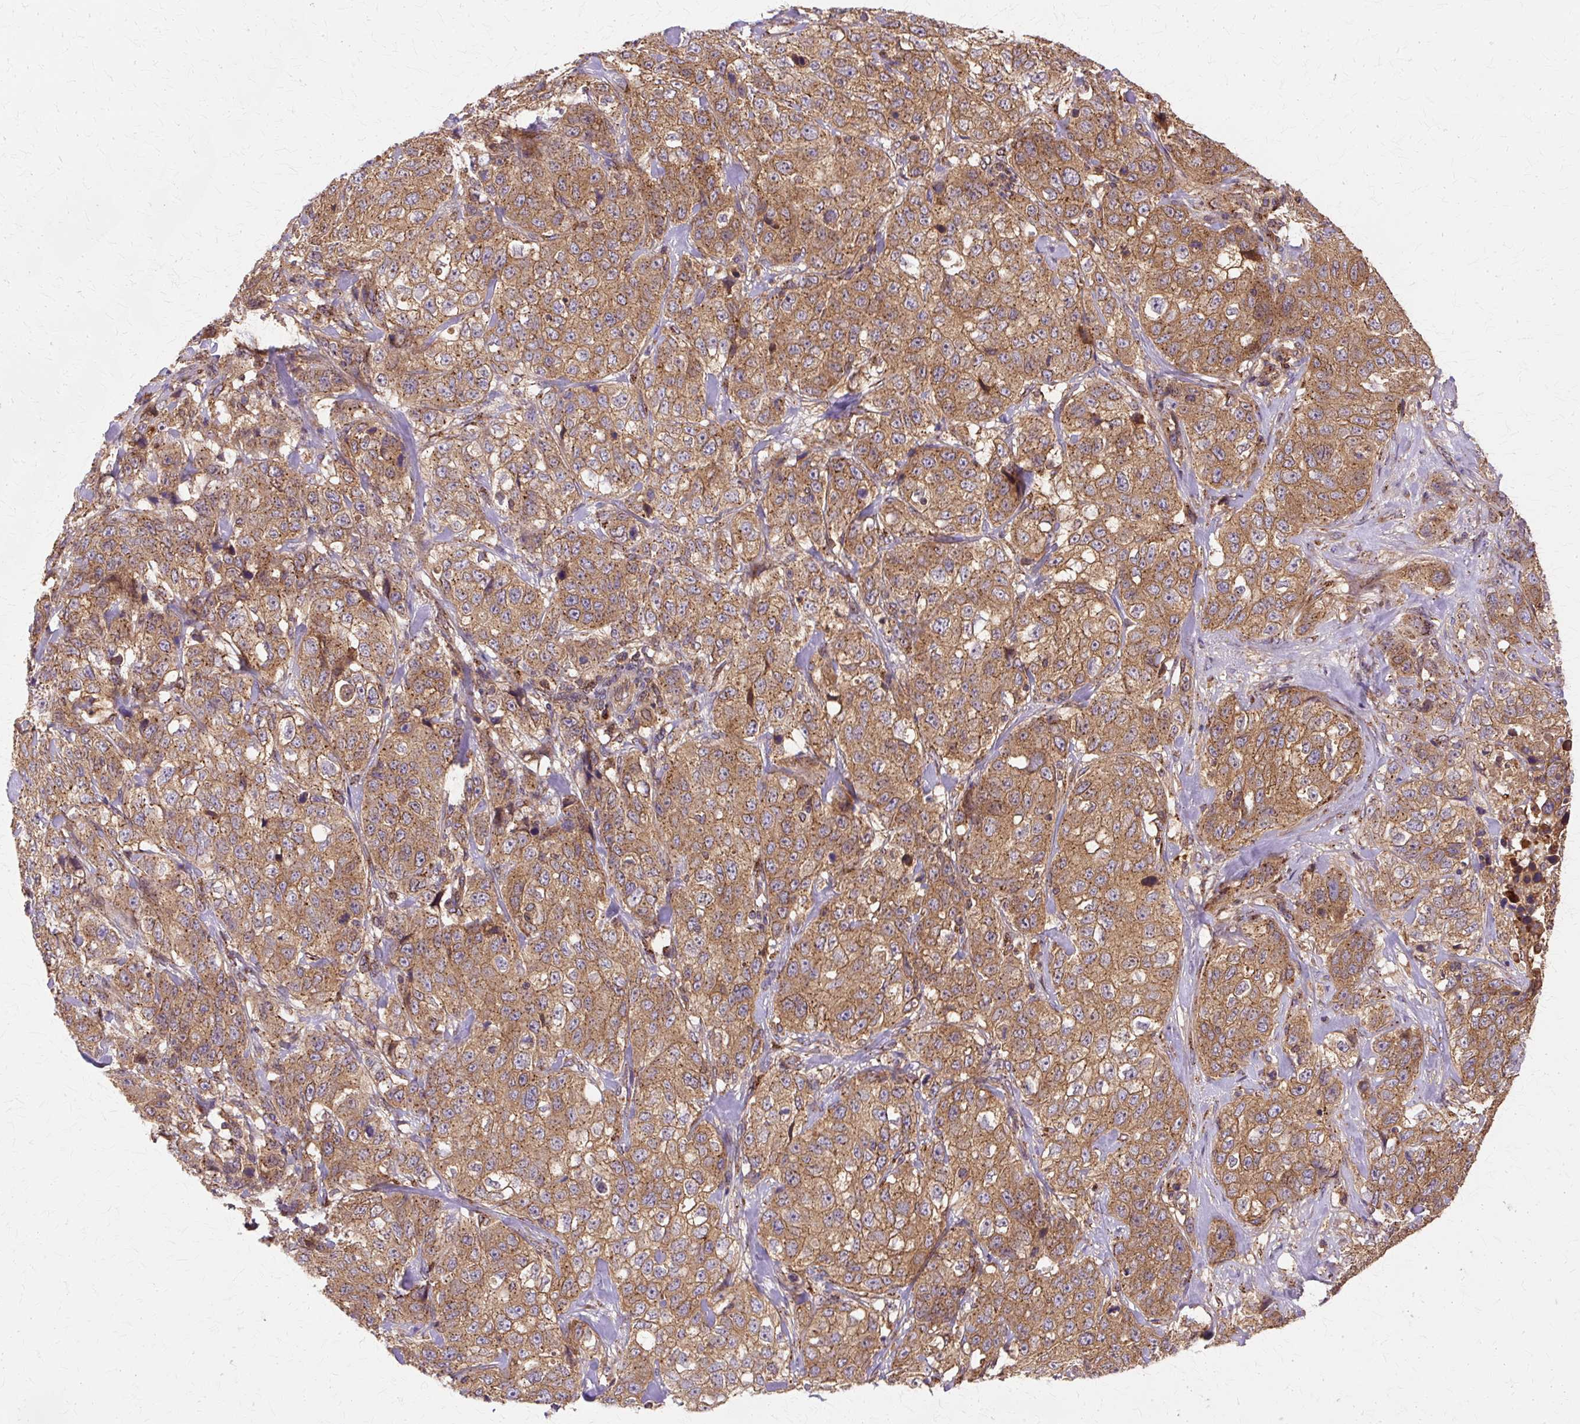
{"staining": {"intensity": "moderate", "quantity": ">75%", "location": "cytoplasmic/membranous"}, "tissue": "stomach cancer", "cell_type": "Tumor cells", "image_type": "cancer", "snomed": [{"axis": "morphology", "description": "Adenocarcinoma, NOS"}, {"axis": "topography", "description": "Stomach"}], "caption": "Protein expression analysis of stomach cancer exhibits moderate cytoplasmic/membranous positivity in approximately >75% of tumor cells.", "gene": "COPB1", "patient": {"sex": "male", "age": 48}}